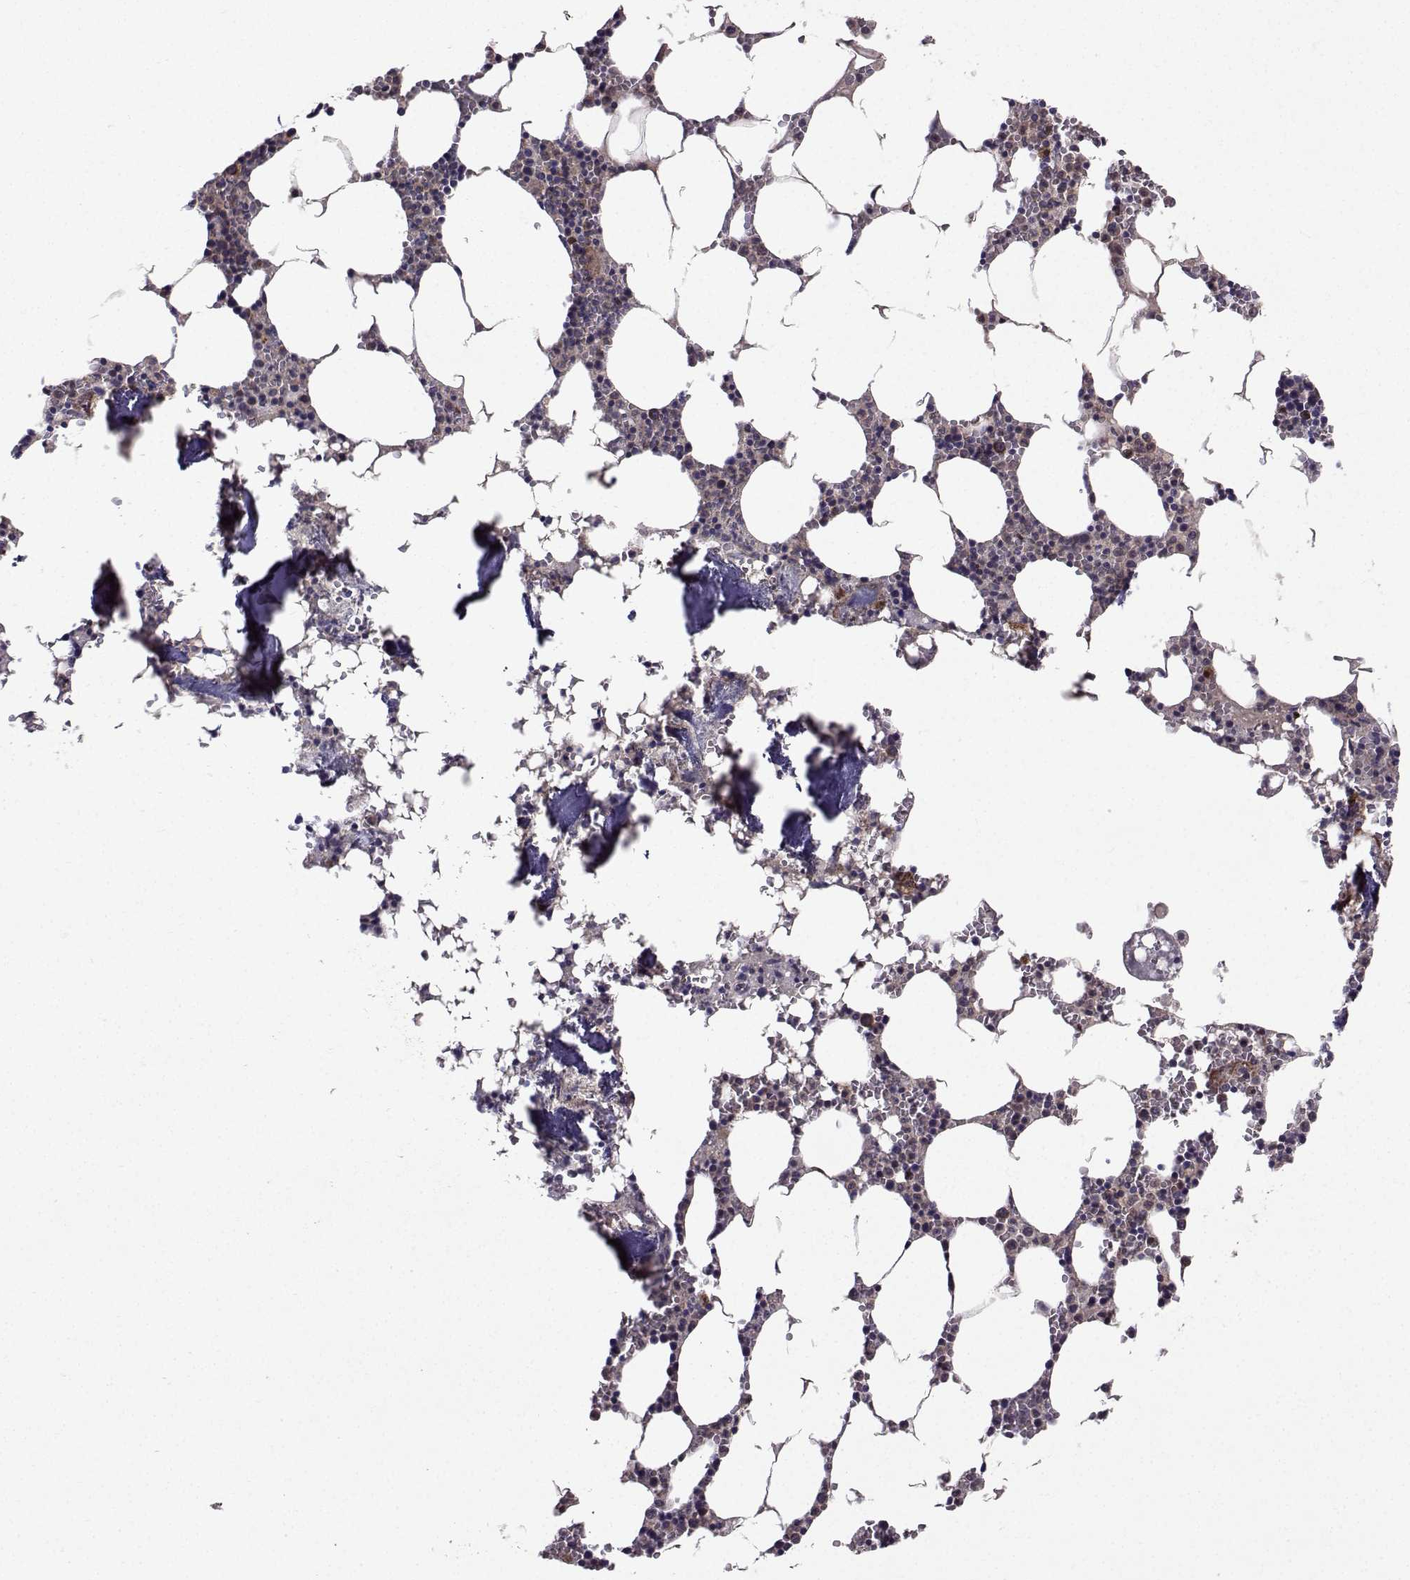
{"staining": {"intensity": "moderate", "quantity": "25%-75%", "location": "cytoplasmic/membranous"}, "tissue": "bone marrow", "cell_type": "Hematopoietic cells", "image_type": "normal", "snomed": [{"axis": "morphology", "description": "Normal tissue, NOS"}, {"axis": "topography", "description": "Bone marrow"}], "caption": "A micrograph of human bone marrow stained for a protein reveals moderate cytoplasmic/membranous brown staining in hematopoietic cells.", "gene": "STXBP5", "patient": {"sex": "female", "age": 64}}